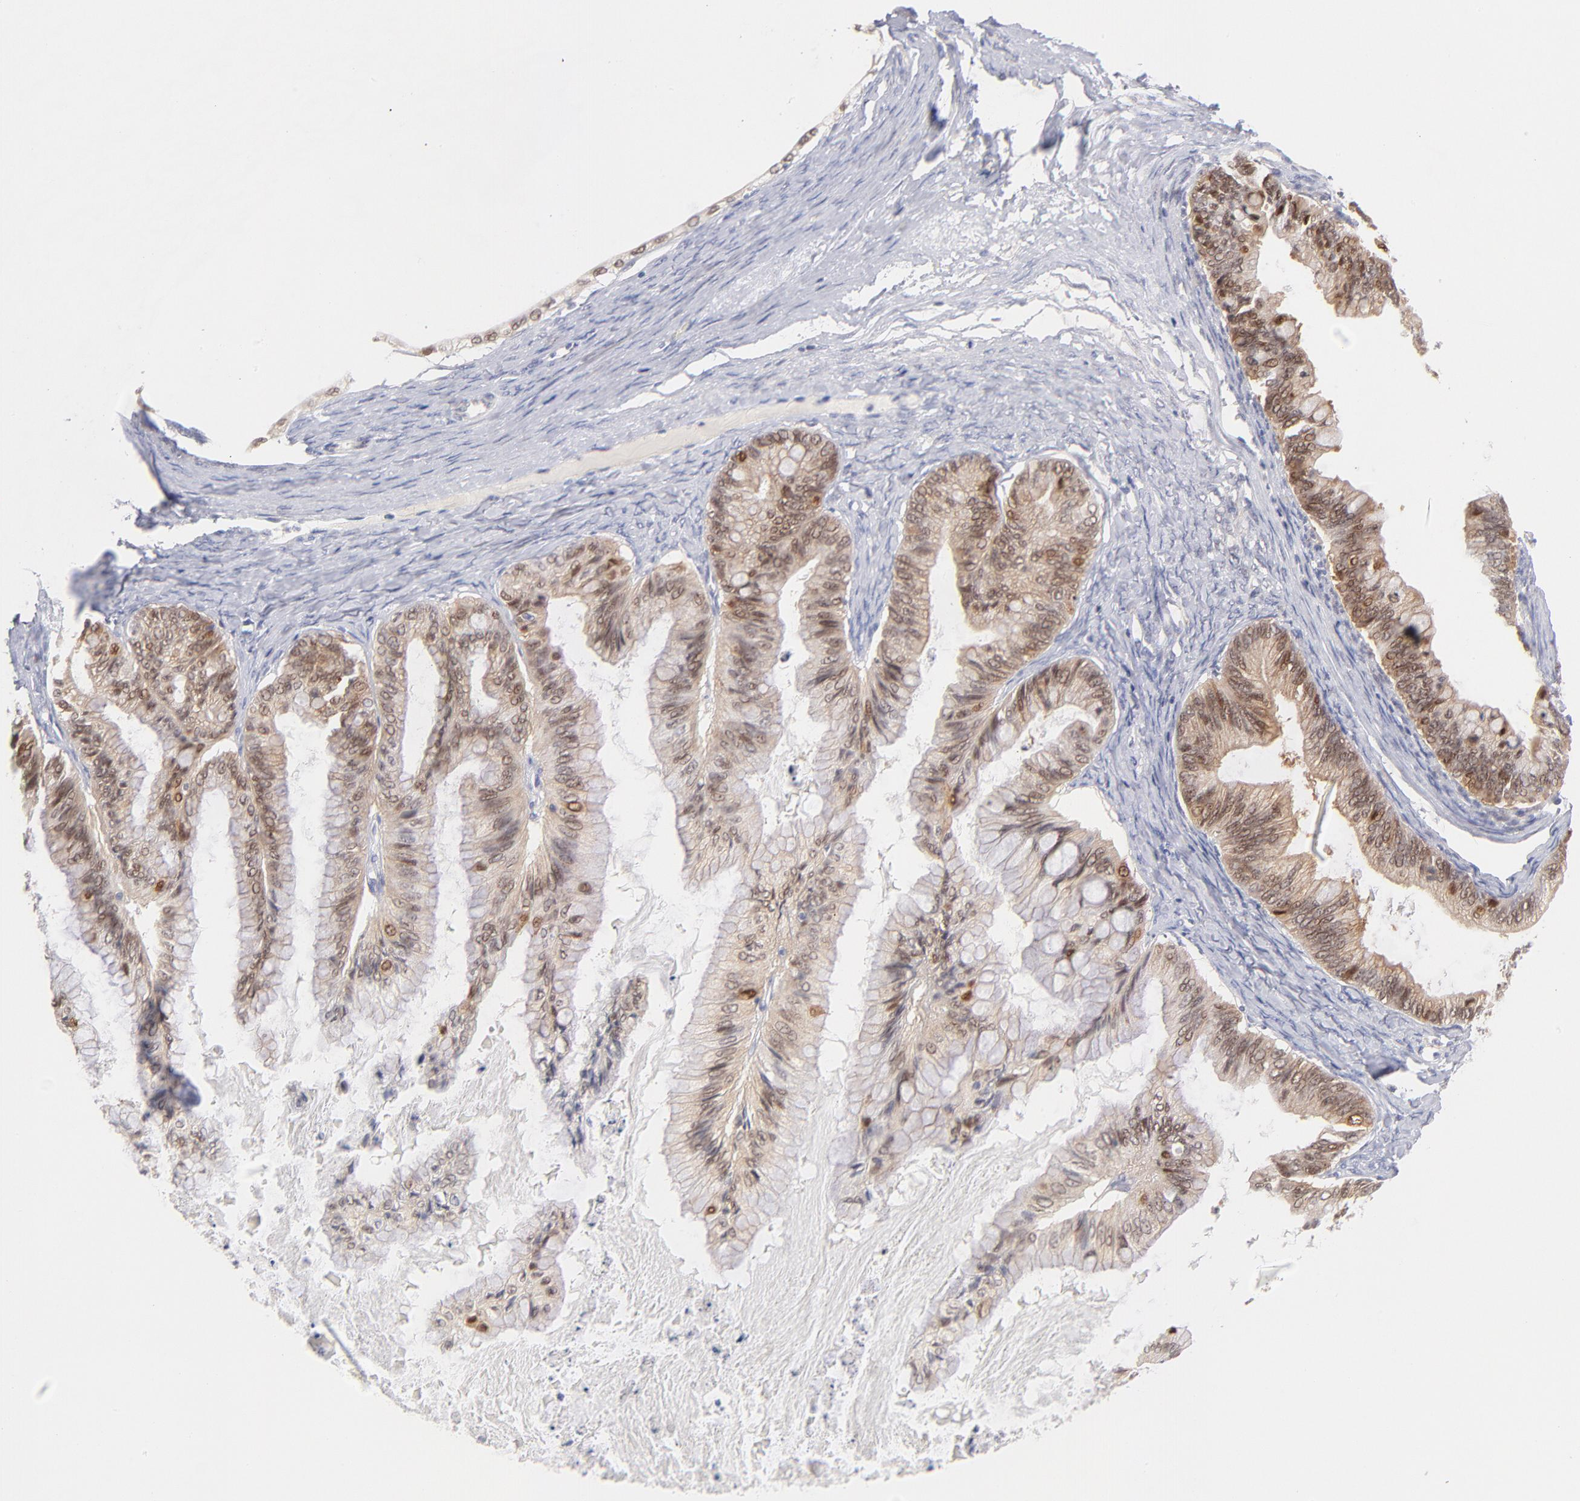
{"staining": {"intensity": "weak", "quantity": "25%-75%", "location": "cytoplasmic/membranous,nuclear"}, "tissue": "ovarian cancer", "cell_type": "Tumor cells", "image_type": "cancer", "snomed": [{"axis": "morphology", "description": "Cystadenocarcinoma, mucinous, NOS"}, {"axis": "topography", "description": "Ovary"}], "caption": "Weak cytoplasmic/membranous and nuclear protein expression is present in about 25%-75% of tumor cells in ovarian mucinous cystadenocarcinoma.", "gene": "CASP6", "patient": {"sex": "female", "age": 57}}